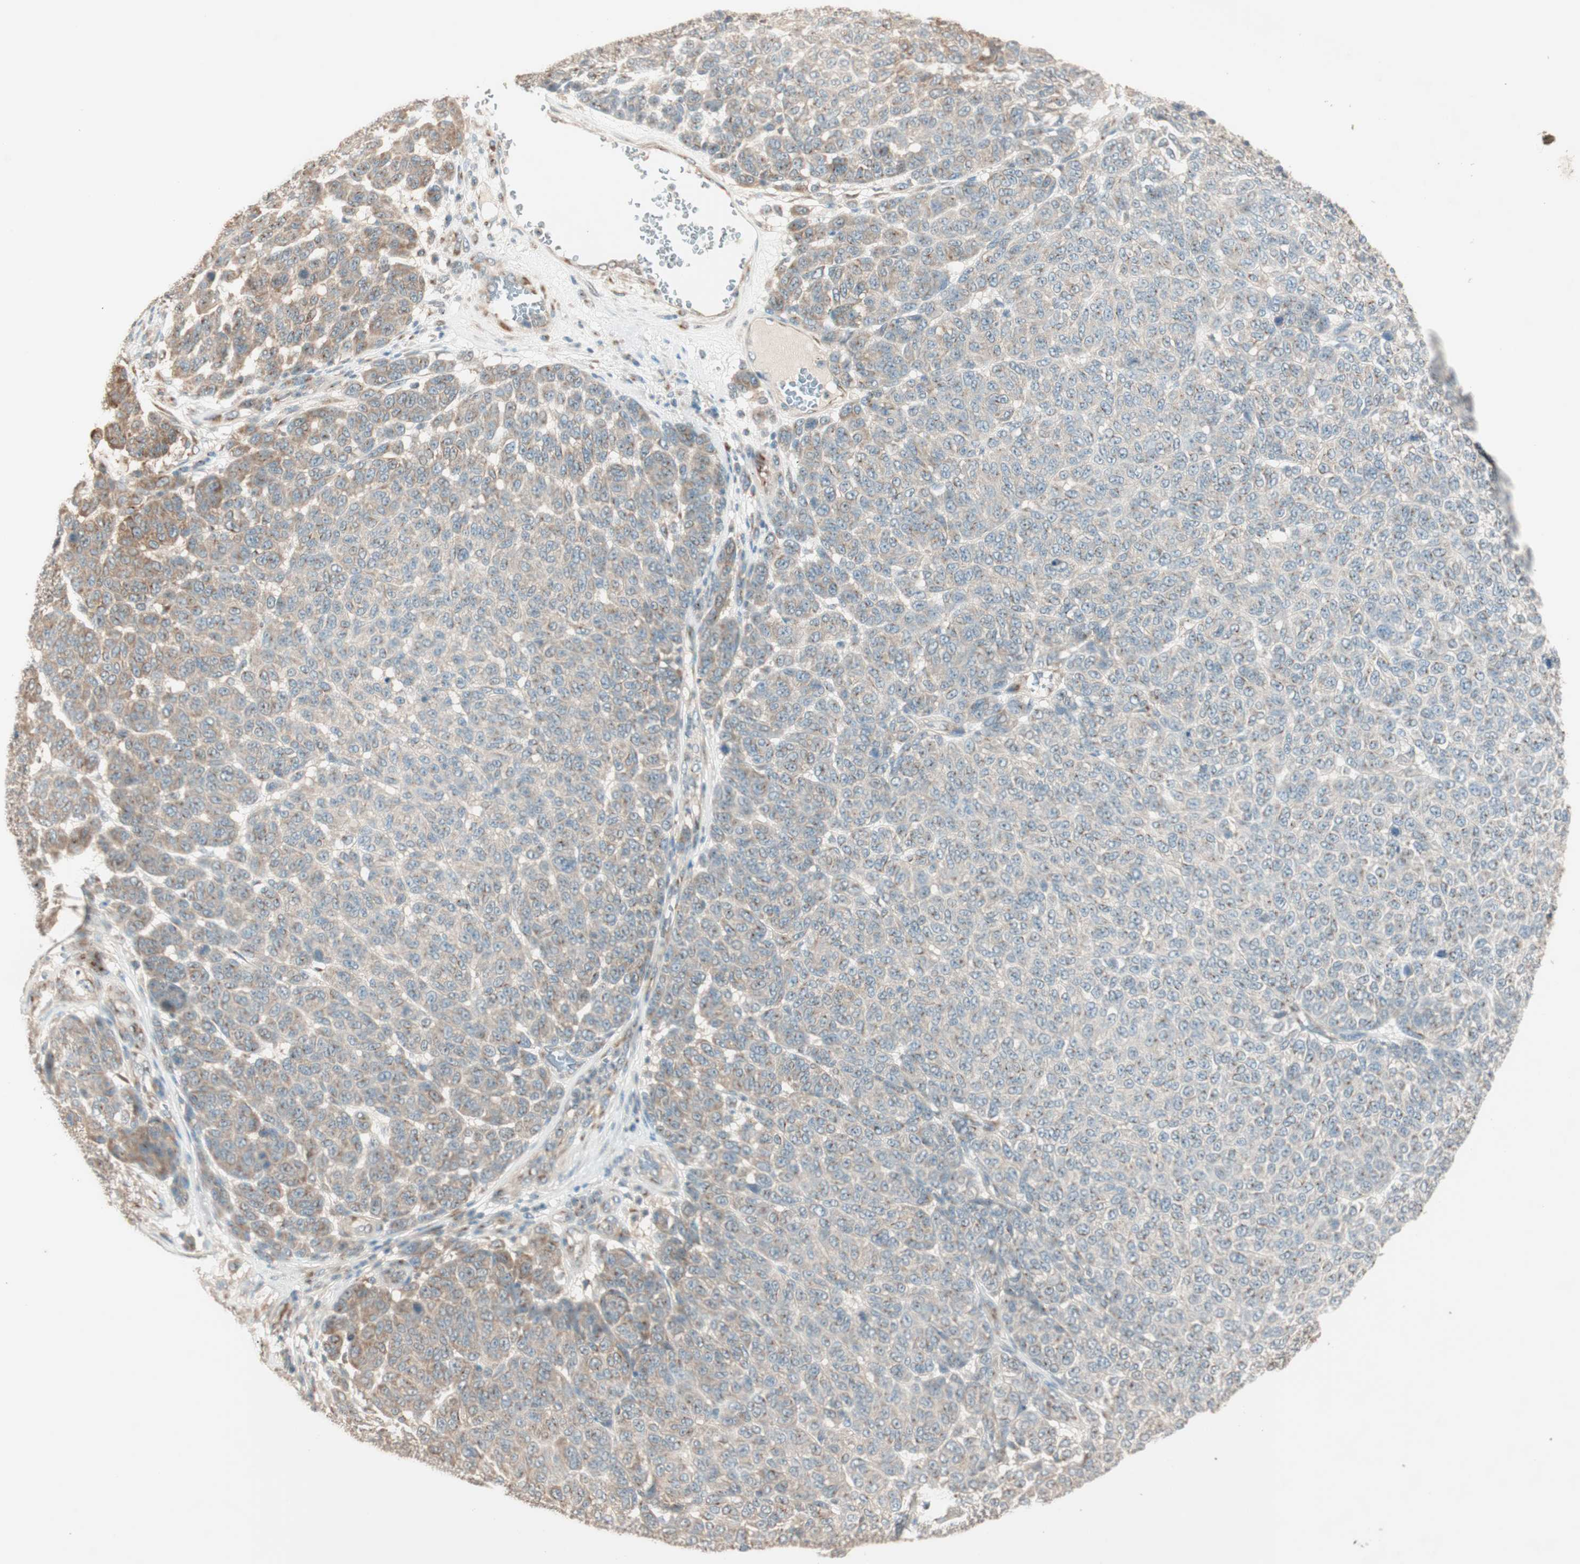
{"staining": {"intensity": "weak", "quantity": "25%-75%", "location": "cytoplasmic/membranous"}, "tissue": "melanoma", "cell_type": "Tumor cells", "image_type": "cancer", "snomed": [{"axis": "morphology", "description": "Malignant melanoma, NOS"}, {"axis": "topography", "description": "Skin"}], "caption": "The micrograph displays immunohistochemical staining of melanoma. There is weak cytoplasmic/membranous positivity is appreciated in about 25%-75% of tumor cells.", "gene": "SEC16A", "patient": {"sex": "male", "age": 59}}